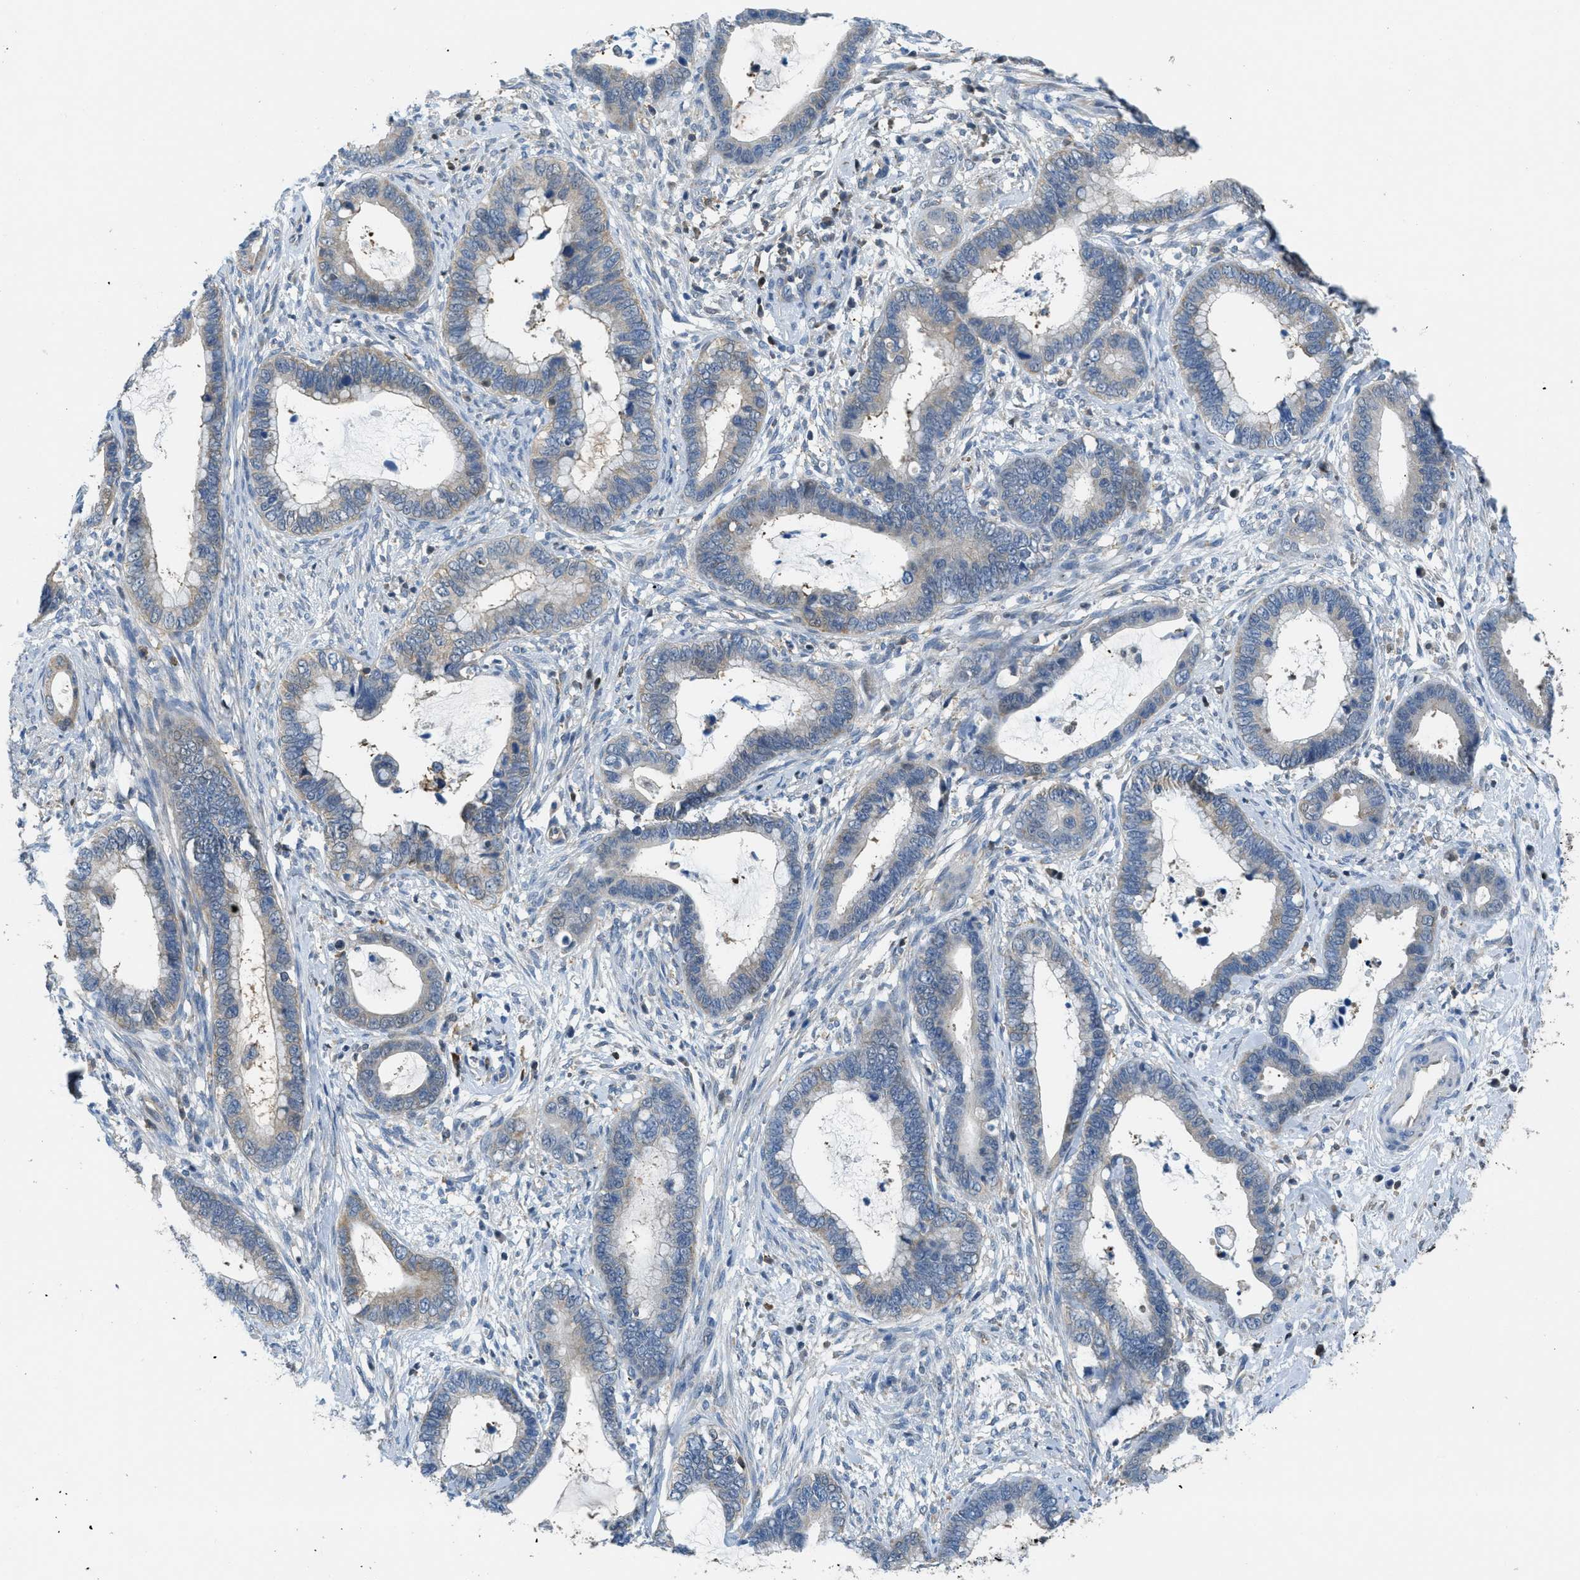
{"staining": {"intensity": "weak", "quantity": "<25%", "location": "cytoplasmic/membranous"}, "tissue": "cervical cancer", "cell_type": "Tumor cells", "image_type": "cancer", "snomed": [{"axis": "morphology", "description": "Adenocarcinoma, NOS"}, {"axis": "topography", "description": "Cervix"}], "caption": "Tumor cells show no significant protein positivity in adenocarcinoma (cervical).", "gene": "PIP5K1C", "patient": {"sex": "female", "age": 44}}